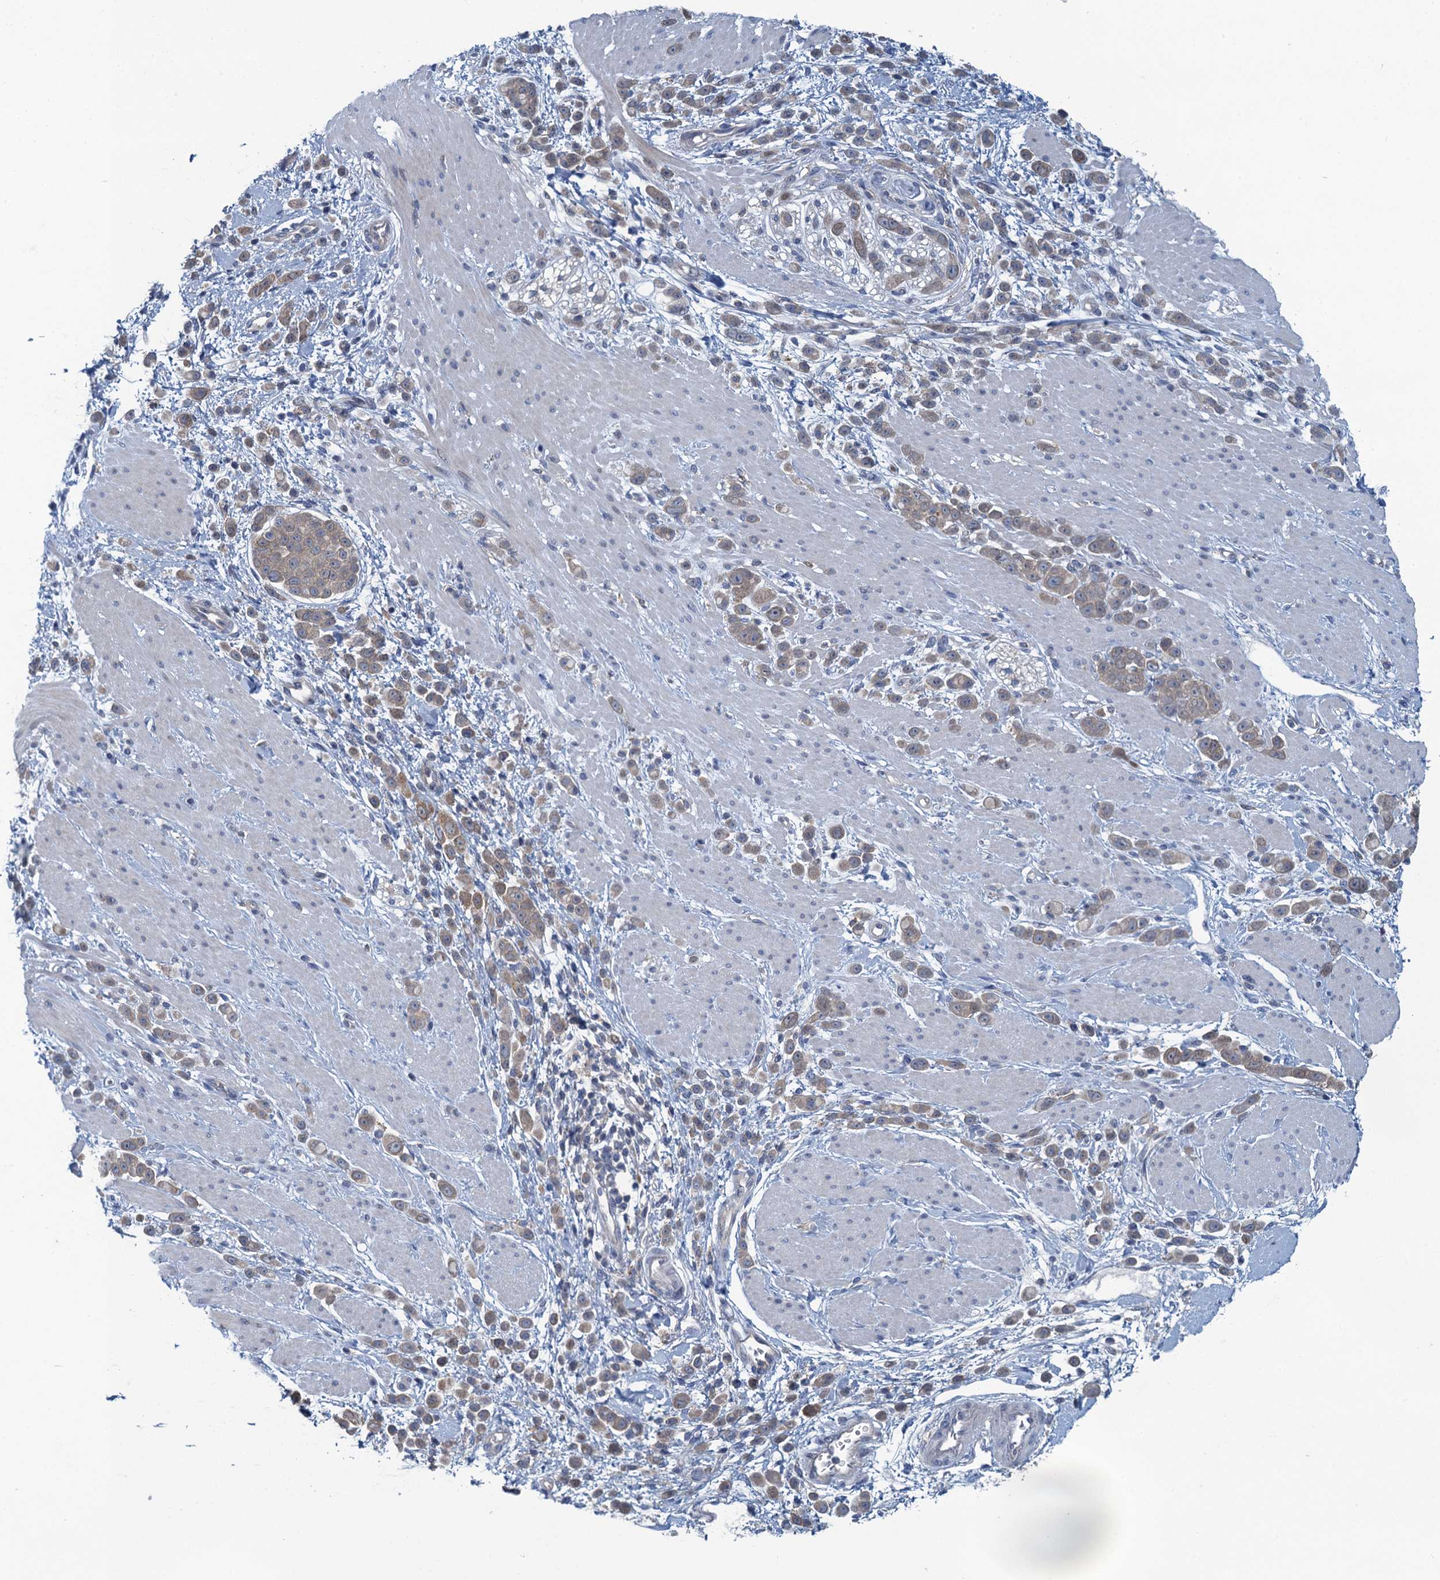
{"staining": {"intensity": "moderate", "quantity": ">75%", "location": "cytoplasmic/membranous"}, "tissue": "pancreatic cancer", "cell_type": "Tumor cells", "image_type": "cancer", "snomed": [{"axis": "morphology", "description": "Normal tissue, NOS"}, {"axis": "morphology", "description": "Adenocarcinoma, NOS"}, {"axis": "topography", "description": "Pancreas"}], "caption": "Immunohistochemistry (IHC) (DAB) staining of human adenocarcinoma (pancreatic) reveals moderate cytoplasmic/membranous protein positivity in about >75% of tumor cells. The staining is performed using DAB brown chromogen to label protein expression. The nuclei are counter-stained blue using hematoxylin.", "gene": "NCKAP1L", "patient": {"sex": "female", "age": 64}}